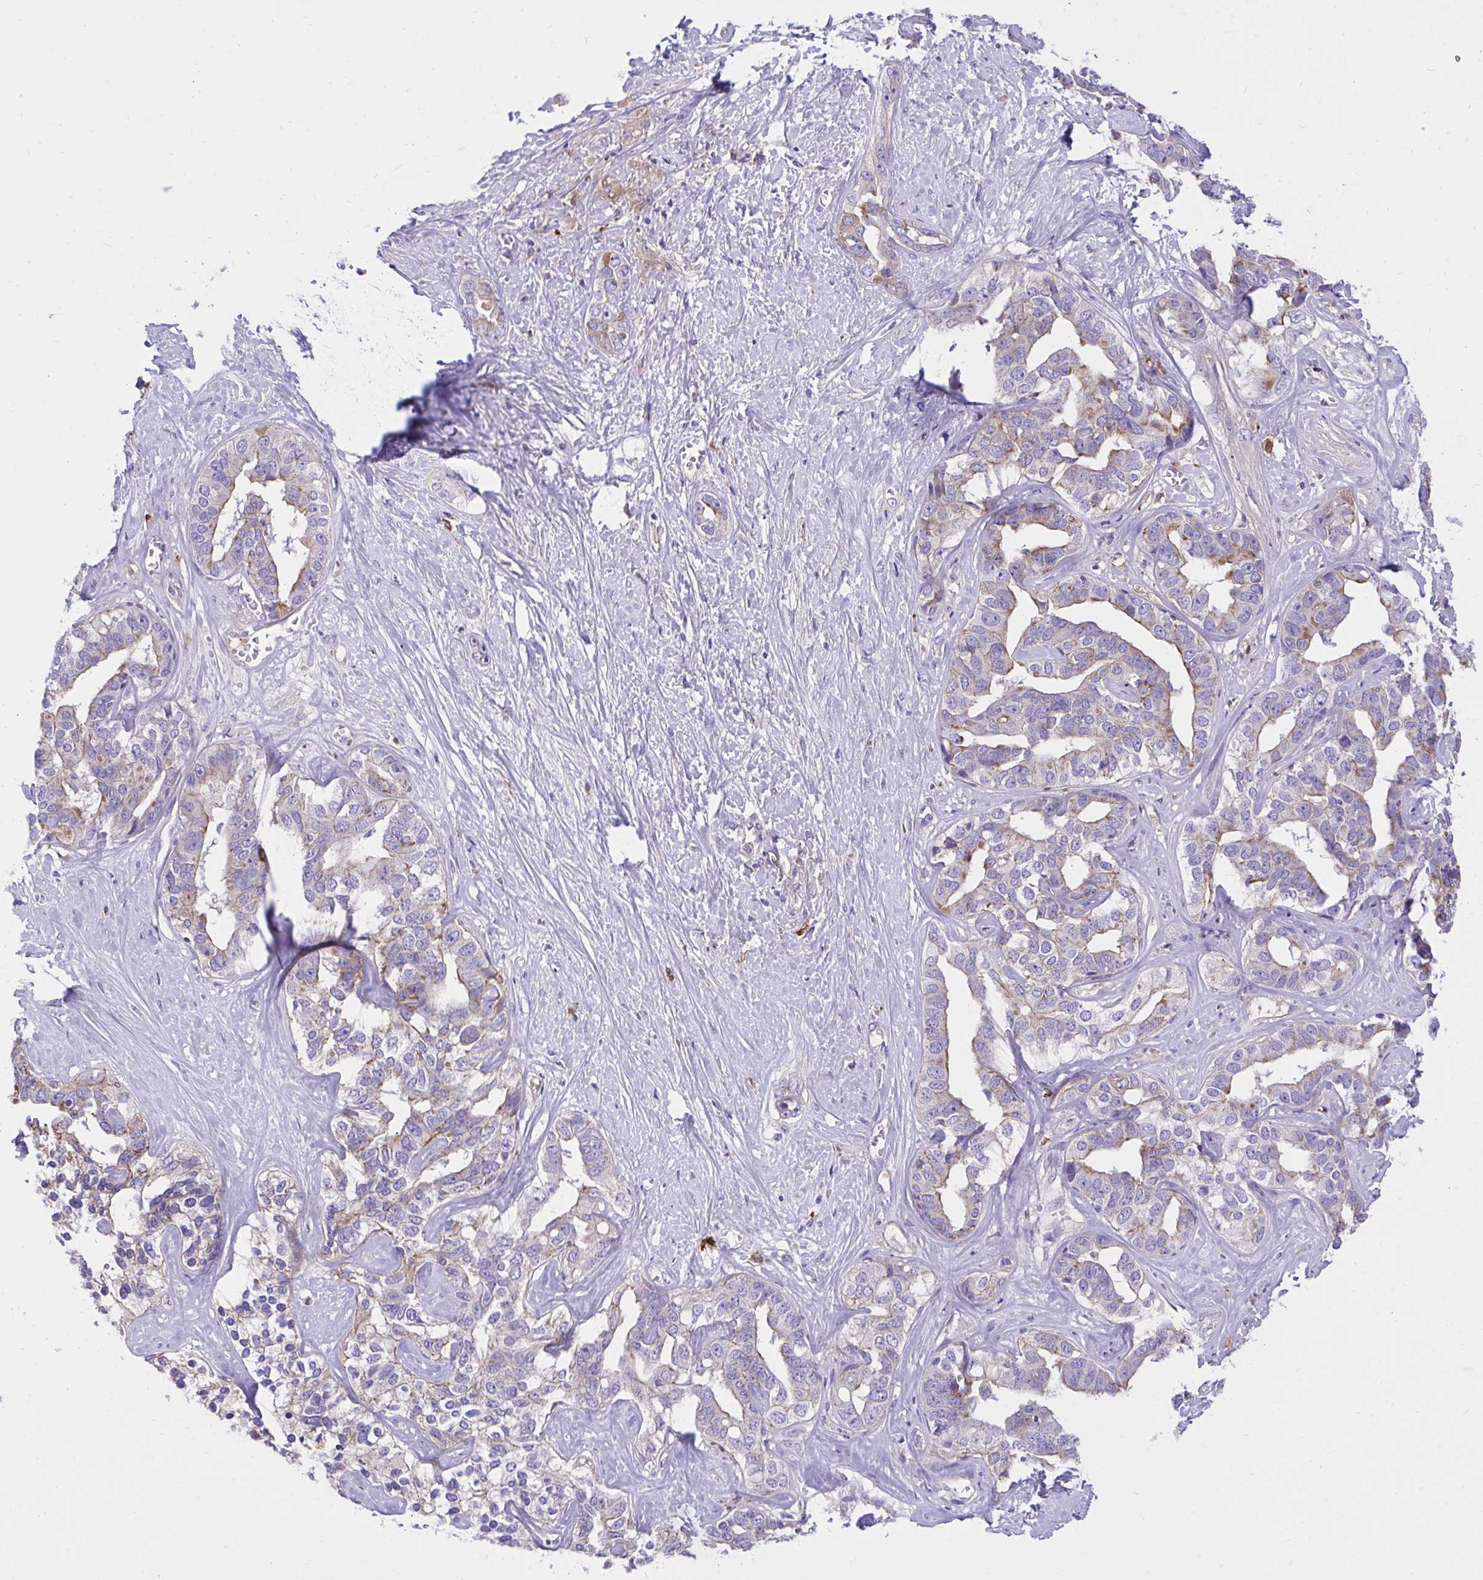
{"staining": {"intensity": "moderate", "quantity": "<25%", "location": "cytoplasmic/membranous"}, "tissue": "liver cancer", "cell_type": "Tumor cells", "image_type": "cancer", "snomed": [{"axis": "morphology", "description": "Cholangiocarcinoma"}, {"axis": "topography", "description": "Liver"}], "caption": "There is low levels of moderate cytoplasmic/membranous positivity in tumor cells of liver cancer (cholangiocarcinoma), as demonstrated by immunohistochemical staining (brown color).", "gene": "HRG", "patient": {"sex": "male", "age": 59}}